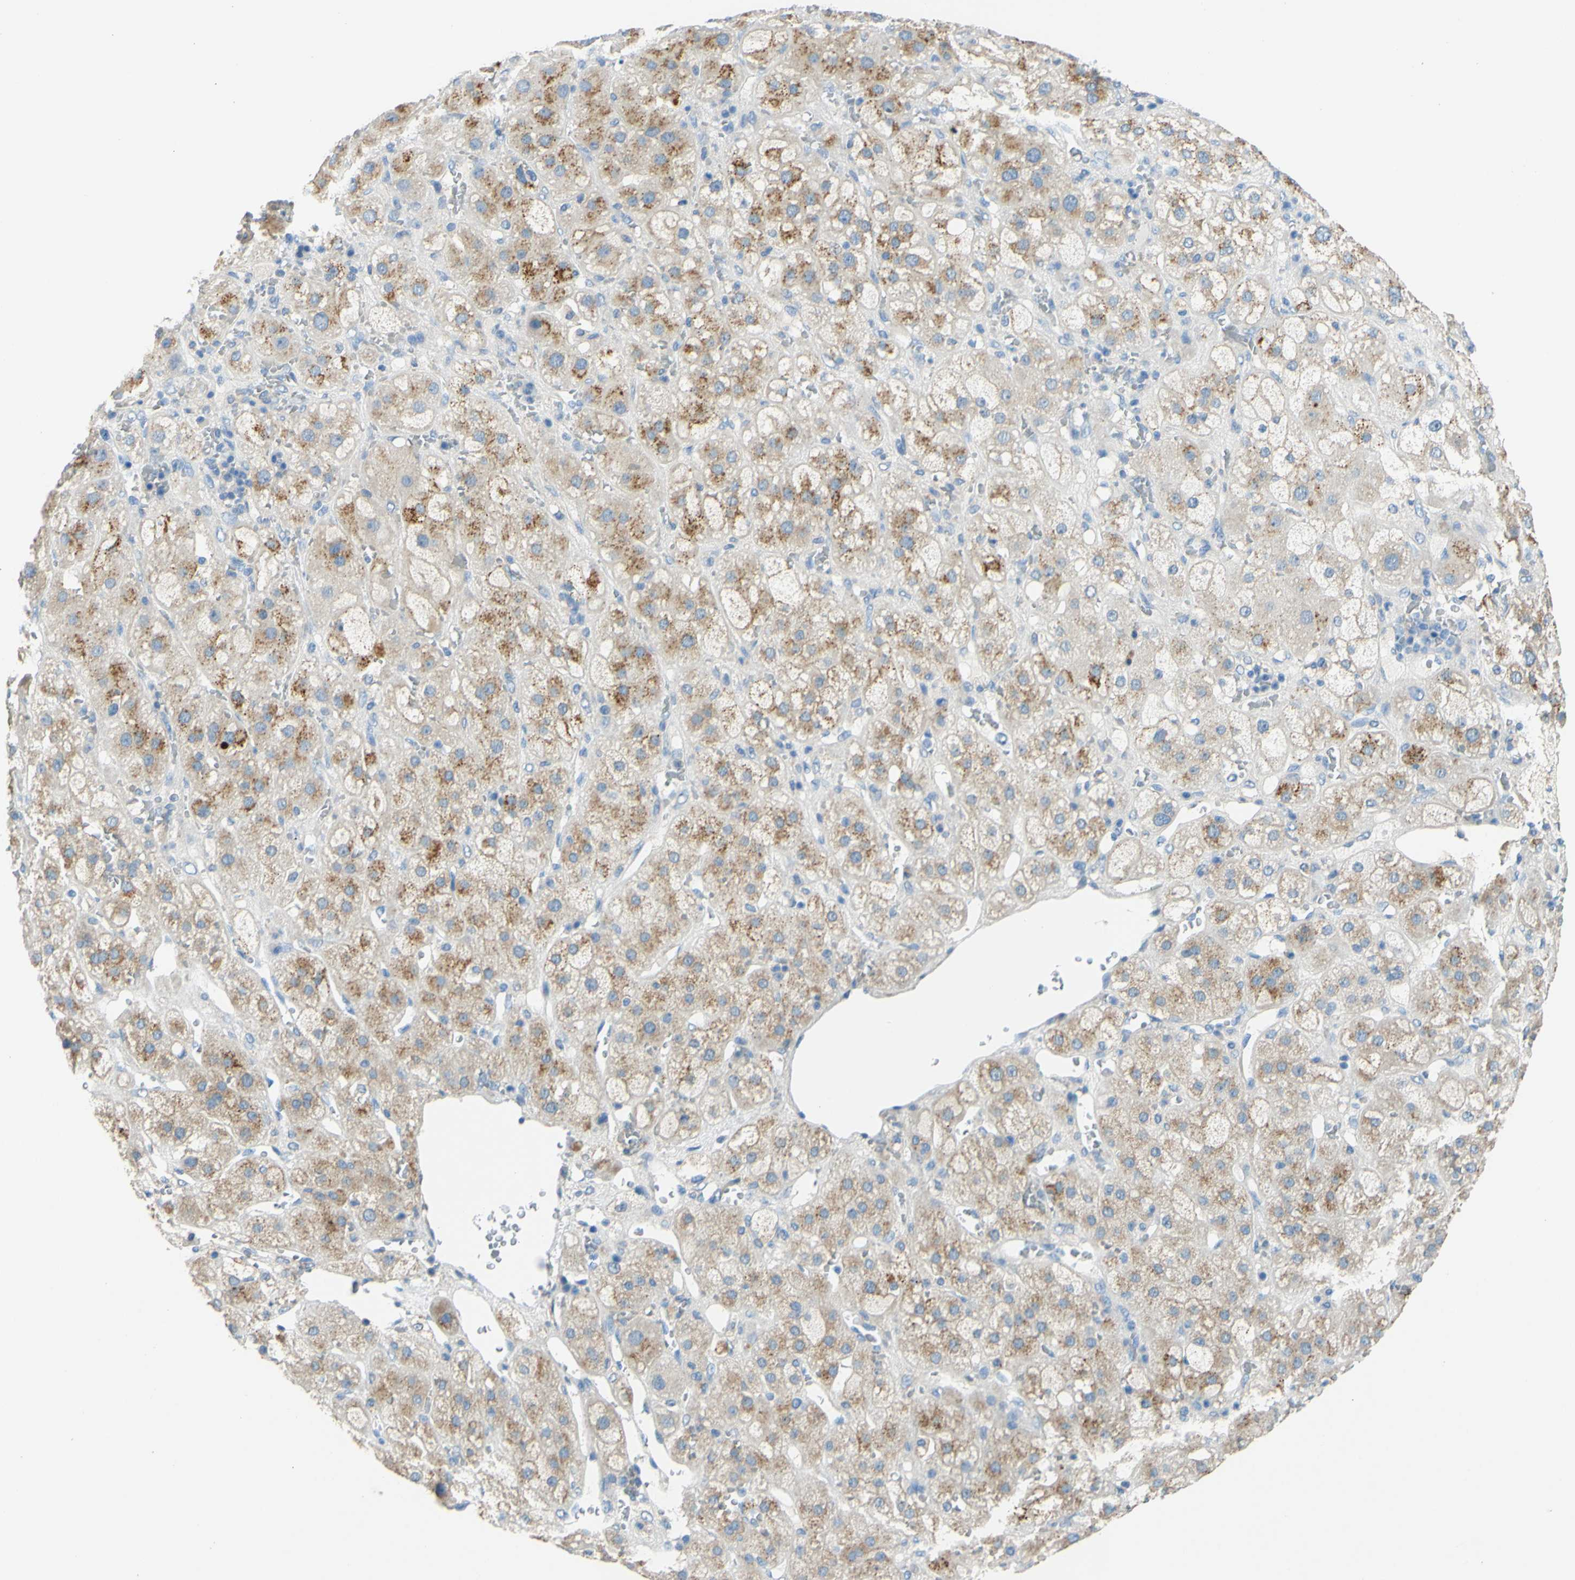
{"staining": {"intensity": "moderate", "quantity": "25%-75%", "location": "cytoplasmic/membranous"}, "tissue": "adrenal gland", "cell_type": "Glandular cells", "image_type": "normal", "snomed": [{"axis": "morphology", "description": "Normal tissue, NOS"}, {"axis": "topography", "description": "Adrenal gland"}], "caption": "About 25%-75% of glandular cells in unremarkable human adrenal gland demonstrate moderate cytoplasmic/membranous protein expression as visualized by brown immunohistochemical staining.", "gene": "CDH10", "patient": {"sex": "female", "age": 47}}